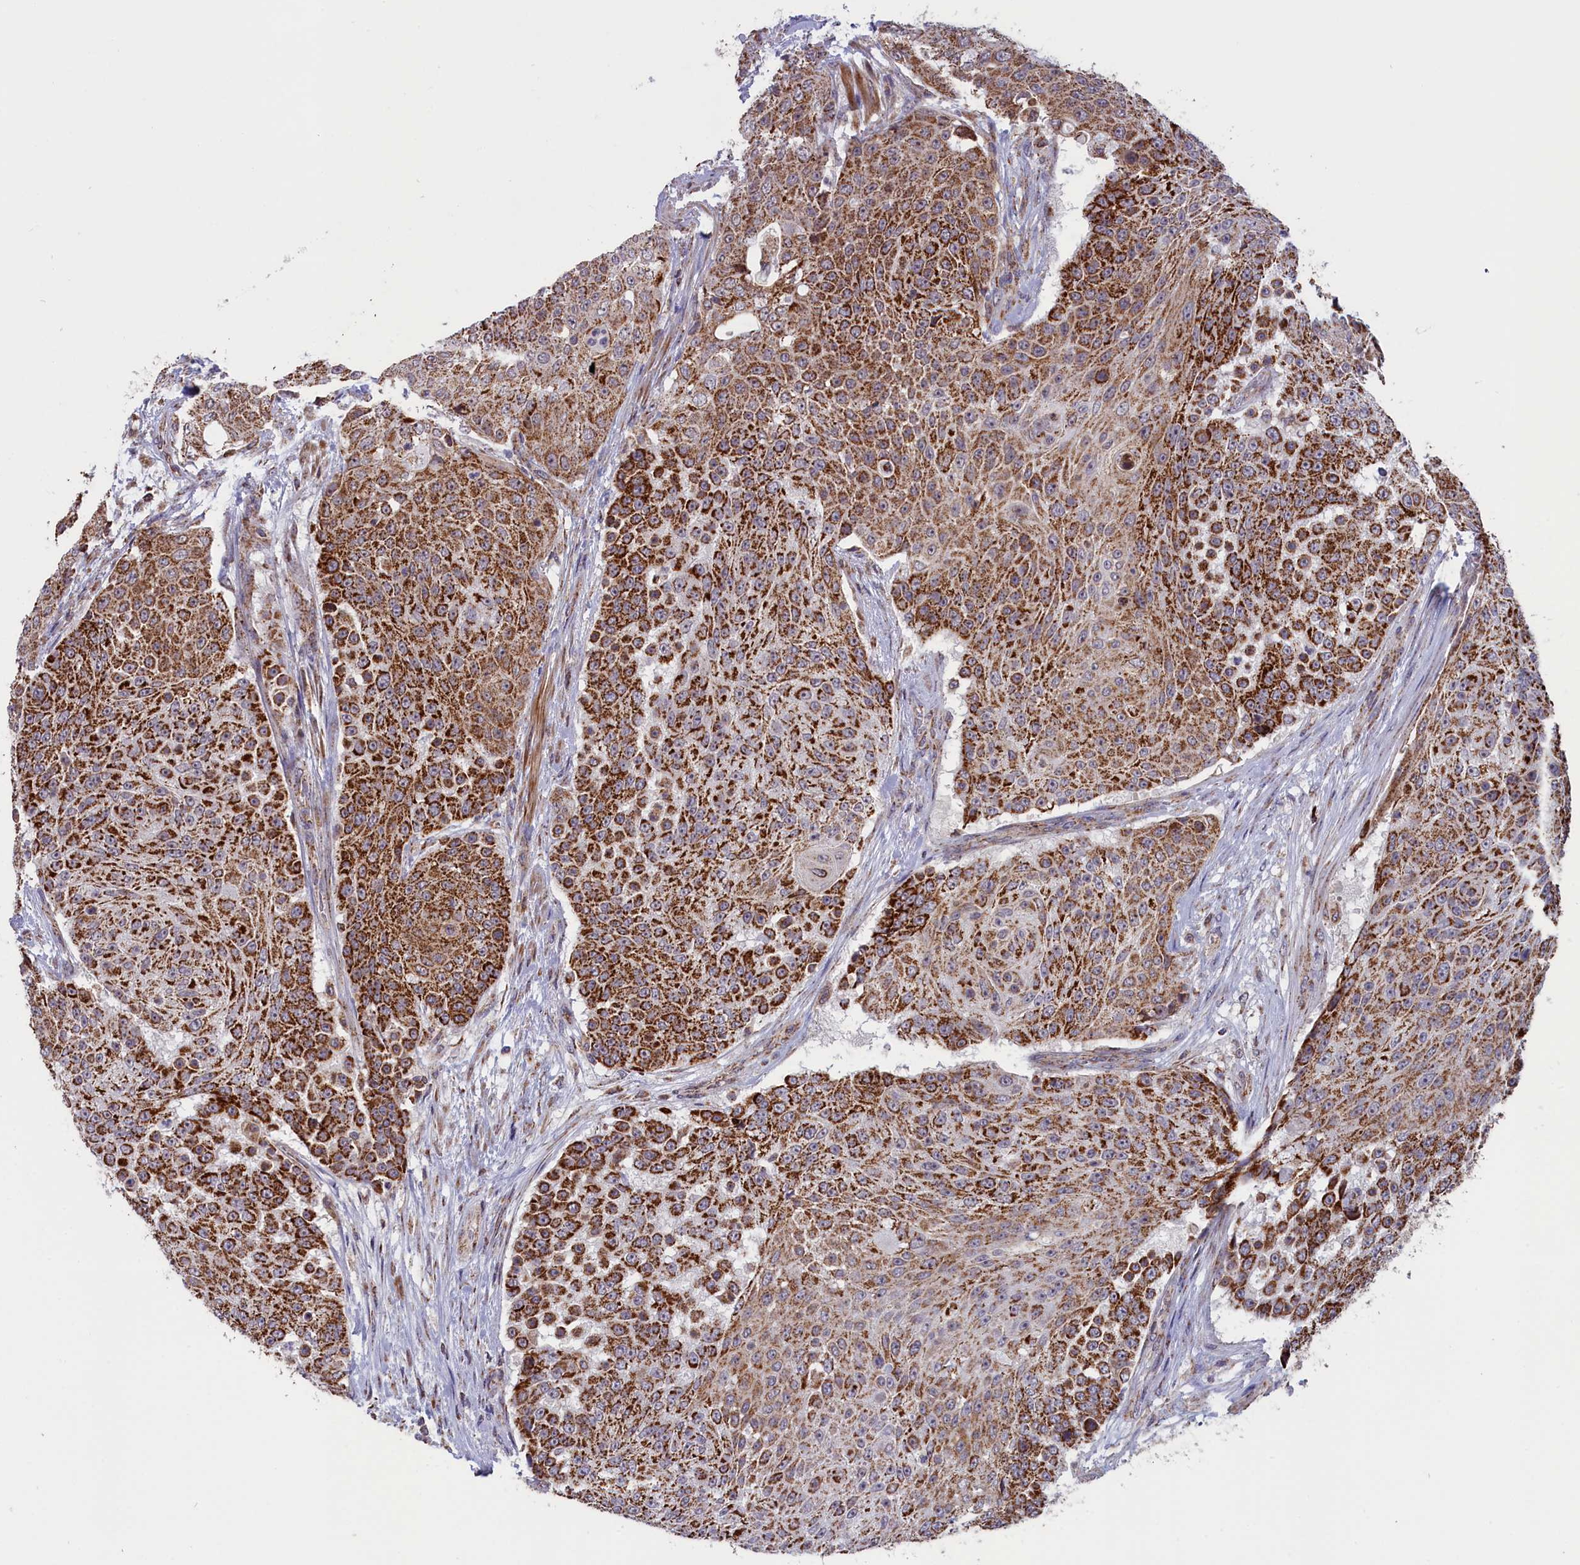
{"staining": {"intensity": "strong", "quantity": ">75%", "location": "cytoplasmic/membranous"}, "tissue": "urothelial cancer", "cell_type": "Tumor cells", "image_type": "cancer", "snomed": [{"axis": "morphology", "description": "Urothelial carcinoma, High grade"}, {"axis": "topography", "description": "Urinary bladder"}], "caption": "The image shows immunohistochemical staining of urothelial cancer. There is strong cytoplasmic/membranous staining is seen in approximately >75% of tumor cells. Nuclei are stained in blue.", "gene": "TIMM44", "patient": {"sex": "female", "age": 63}}